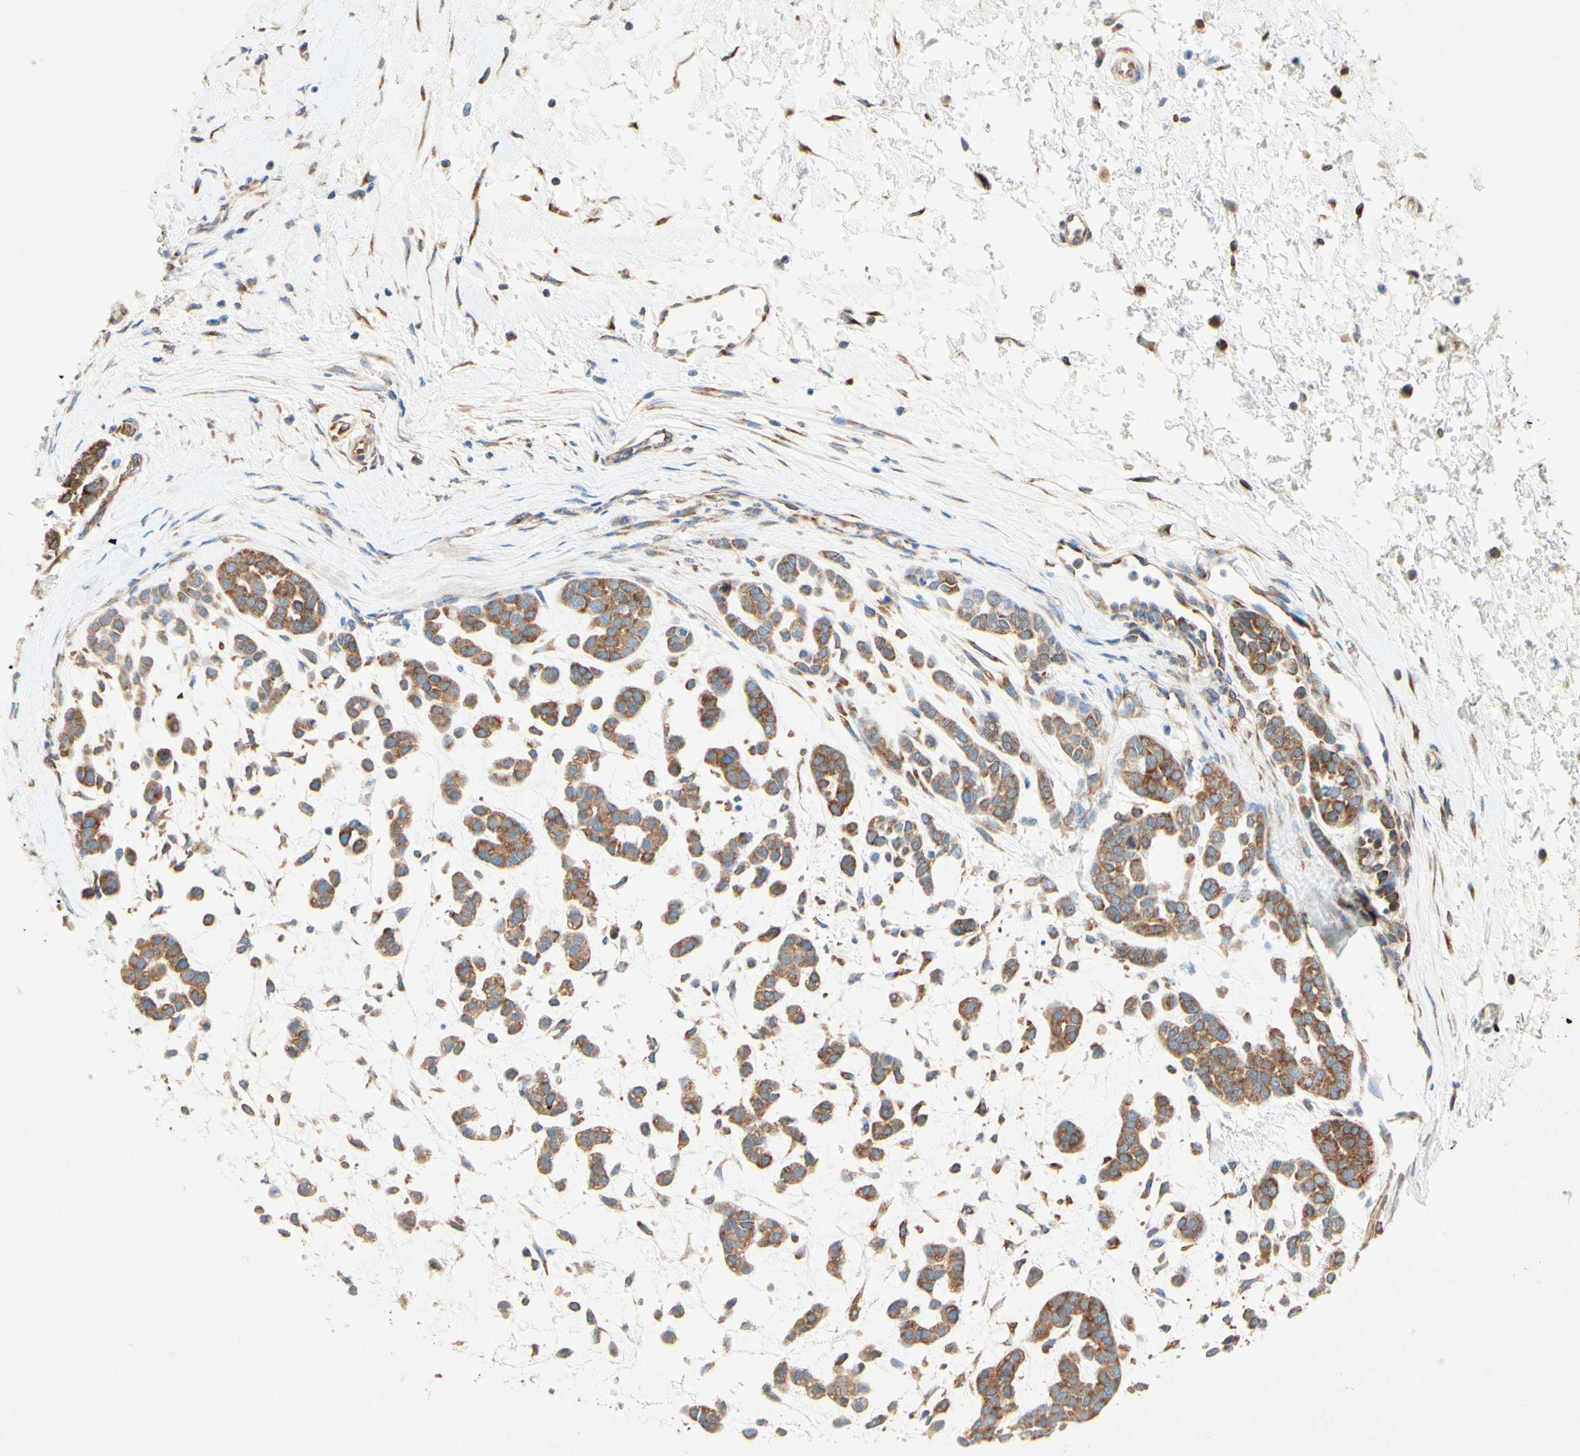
{"staining": {"intensity": "moderate", "quantity": "25%-75%", "location": "cytoplasmic/membranous"}, "tissue": "head and neck cancer", "cell_type": "Tumor cells", "image_type": "cancer", "snomed": [{"axis": "morphology", "description": "Adenocarcinoma, NOS"}, {"axis": "morphology", "description": "Adenoma, NOS"}, {"axis": "topography", "description": "Head-Neck"}], "caption": "Head and neck adenocarcinoma stained for a protein (brown) shows moderate cytoplasmic/membranous positive expression in approximately 25%-75% of tumor cells.", "gene": "PABPC1", "patient": {"sex": "female", "age": 55}}